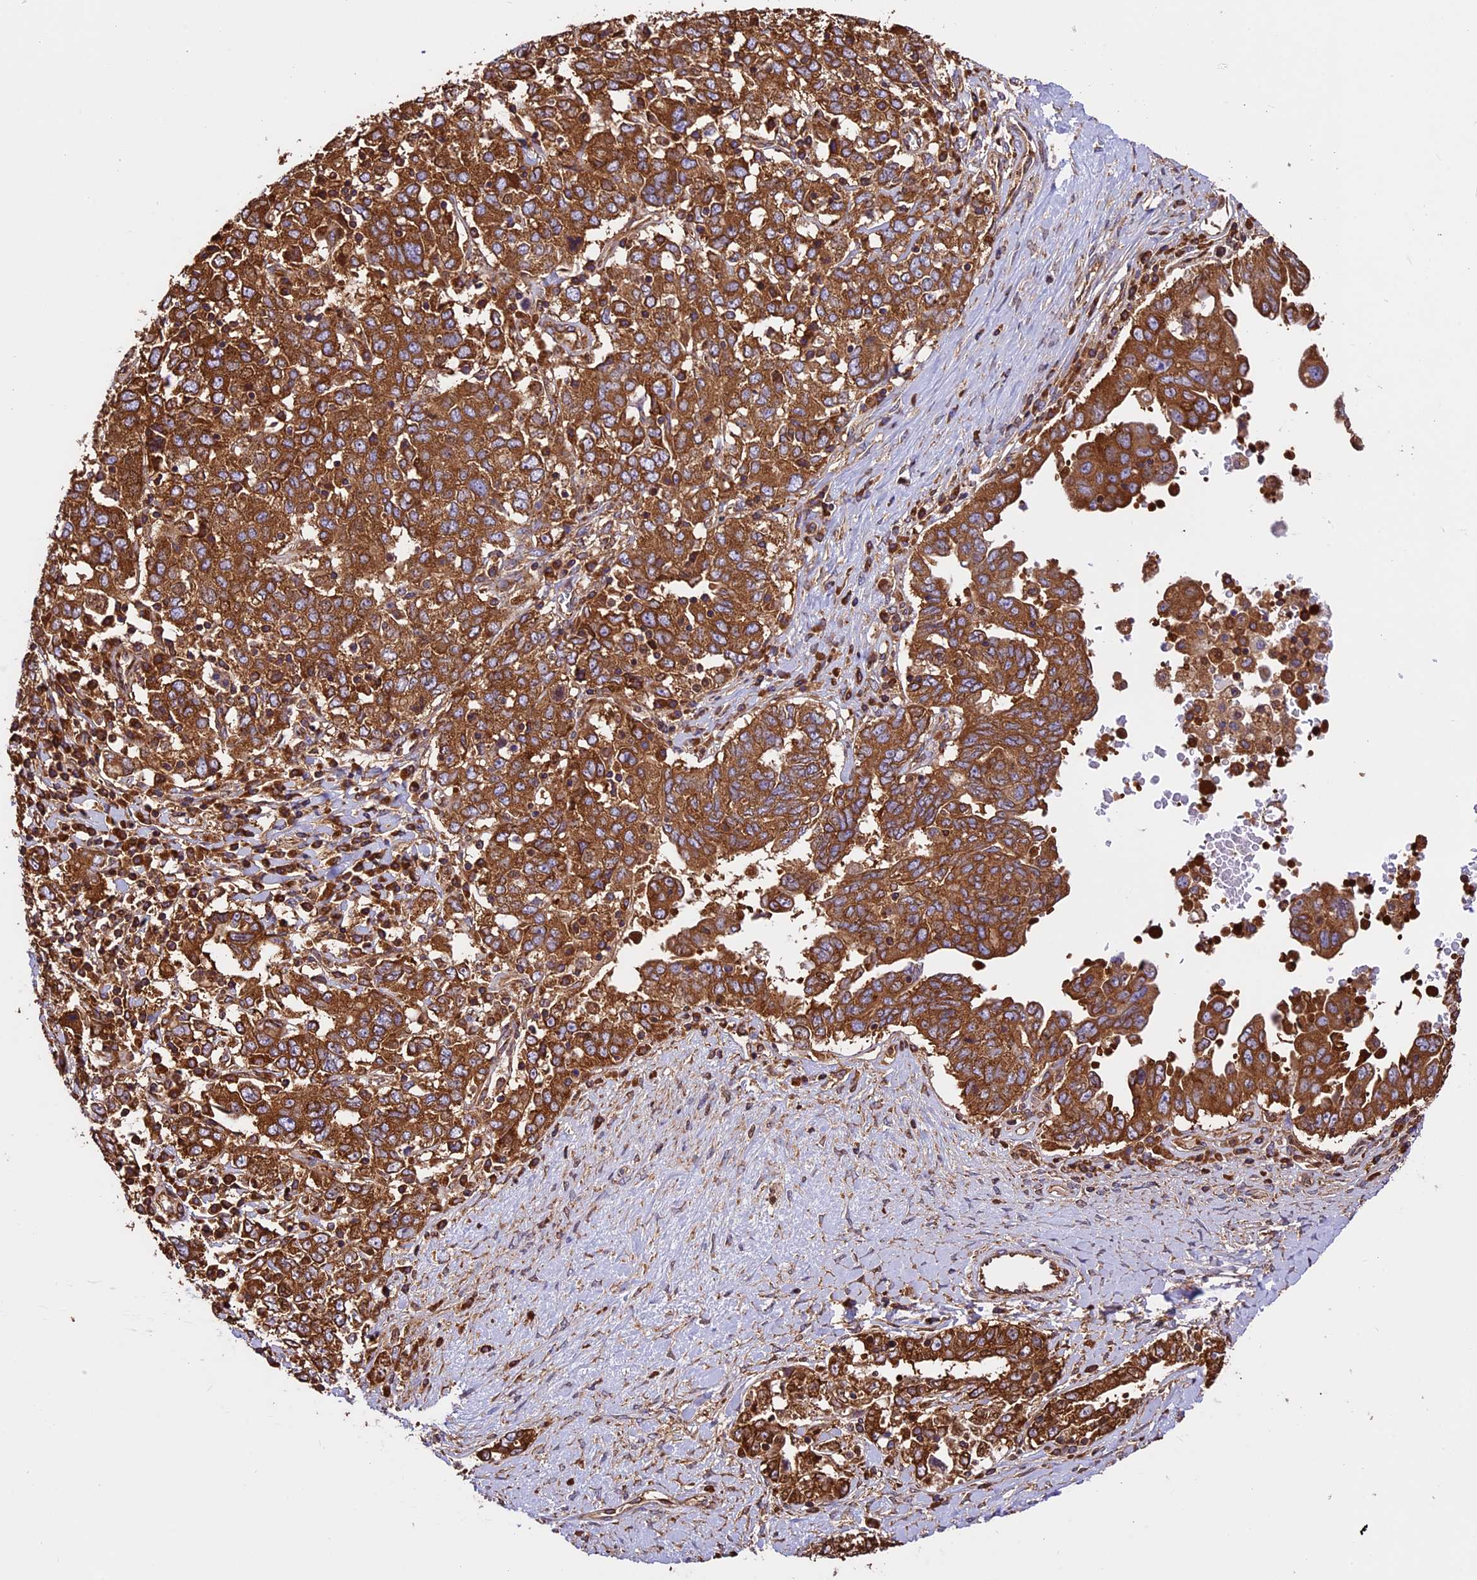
{"staining": {"intensity": "strong", "quantity": ">75%", "location": "cytoplasmic/membranous"}, "tissue": "ovarian cancer", "cell_type": "Tumor cells", "image_type": "cancer", "snomed": [{"axis": "morphology", "description": "Carcinoma, endometroid"}, {"axis": "topography", "description": "Ovary"}], "caption": "Ovarian cancer stained with a protein marker demonstrates strong staining in tumor cells.", "gene": "KARS1", "patient": {"sex": "female", "age": 62}}